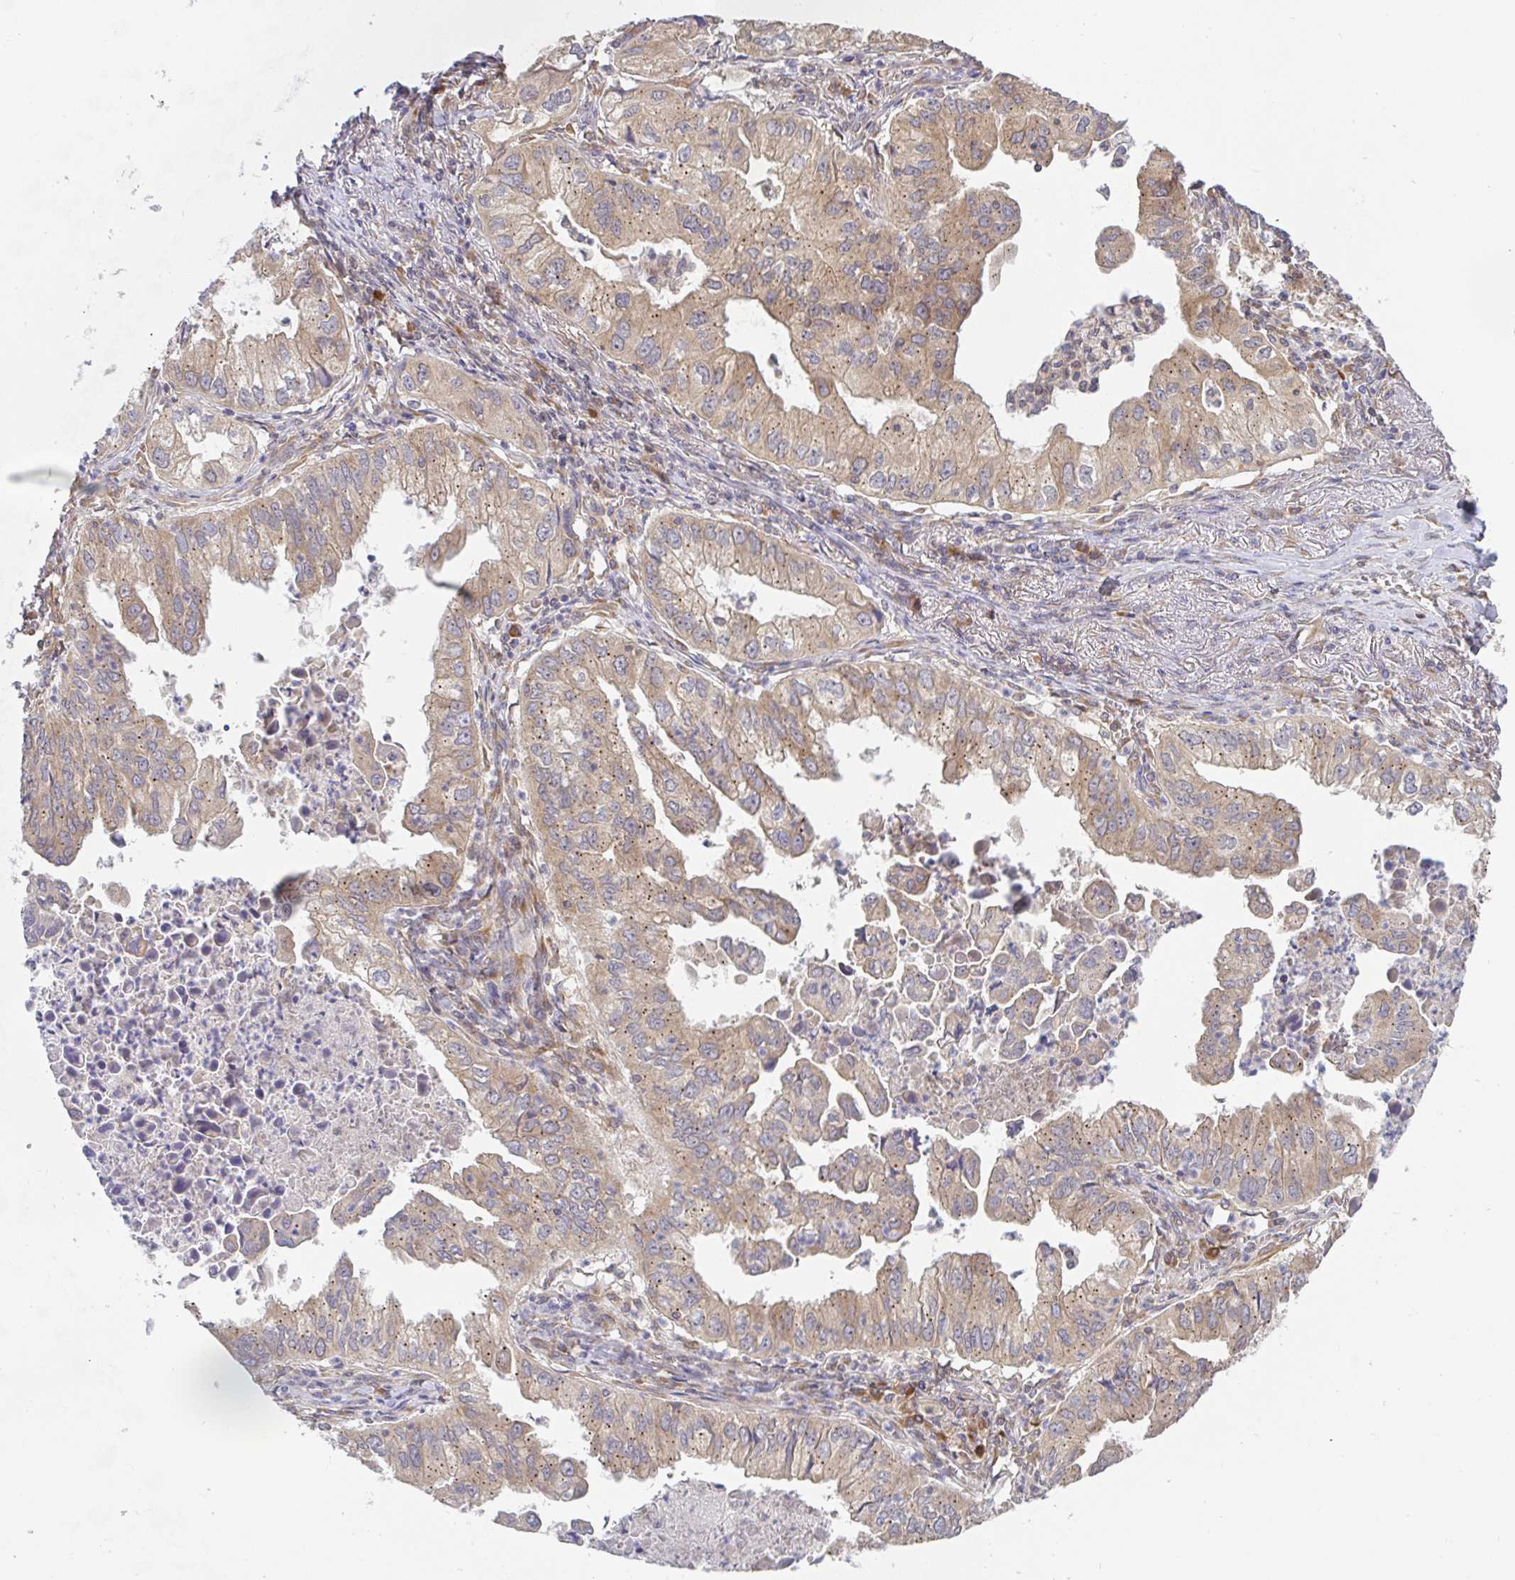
{"staining": {"intensity": "moderate", "quantity": ">75%", "location": "cytoplasmic/membranous"}, "tissue": "lung cancer", "cell_type": "Tumor cells", "image_type": "cancer", "snomed": [{"axis": "morphology", "description": "Adenocarcinoma, NOS"}, {"axis": "topography", "description": "Lung"}], "caption": "Moderate cytoplasmic/membranous positivity is seen in approximately >75% of tumor cells in lung cancer. (Brightfield microscopy of DAB IHC at high magnification).", "gene": "DERL2", "patient": {"sex": "male", "age": 48}}